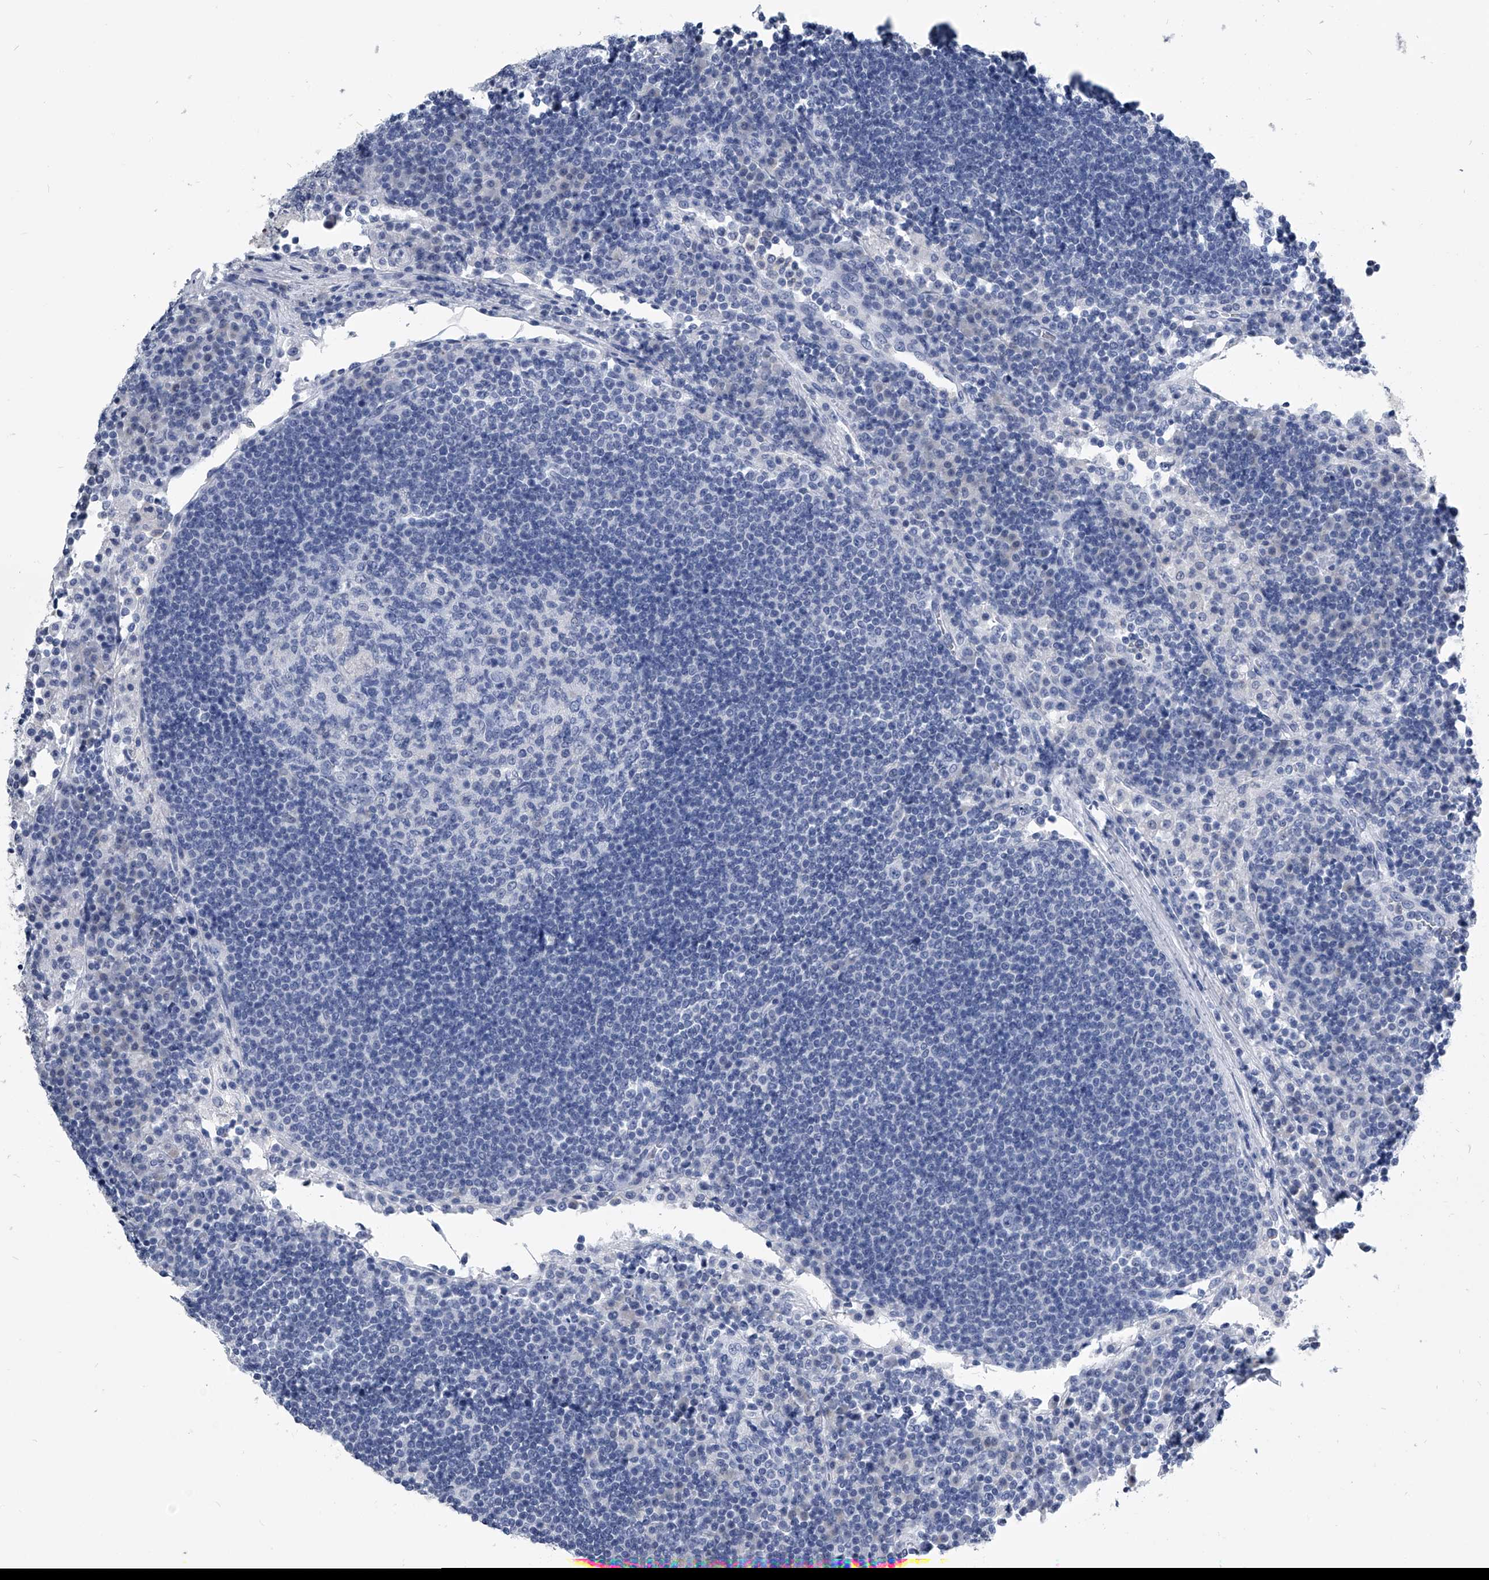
{"staining": {"intensity": "negative", "quantity": "none", "location": "none"}, "tissue": "lymph node", "cell_type": "Germinal center cells", "image_type": "normal", "snomed": [{"axis": "morphology", "description": "Normal tissue, NOS"}, {"axis": "topography", "description": "Lymph node"}], "caption": "Germinal center cells show no significant positivity in unremarkable lymph node.", "gene": "PDXK", "patient": {"sex": "female", "age": 53}}